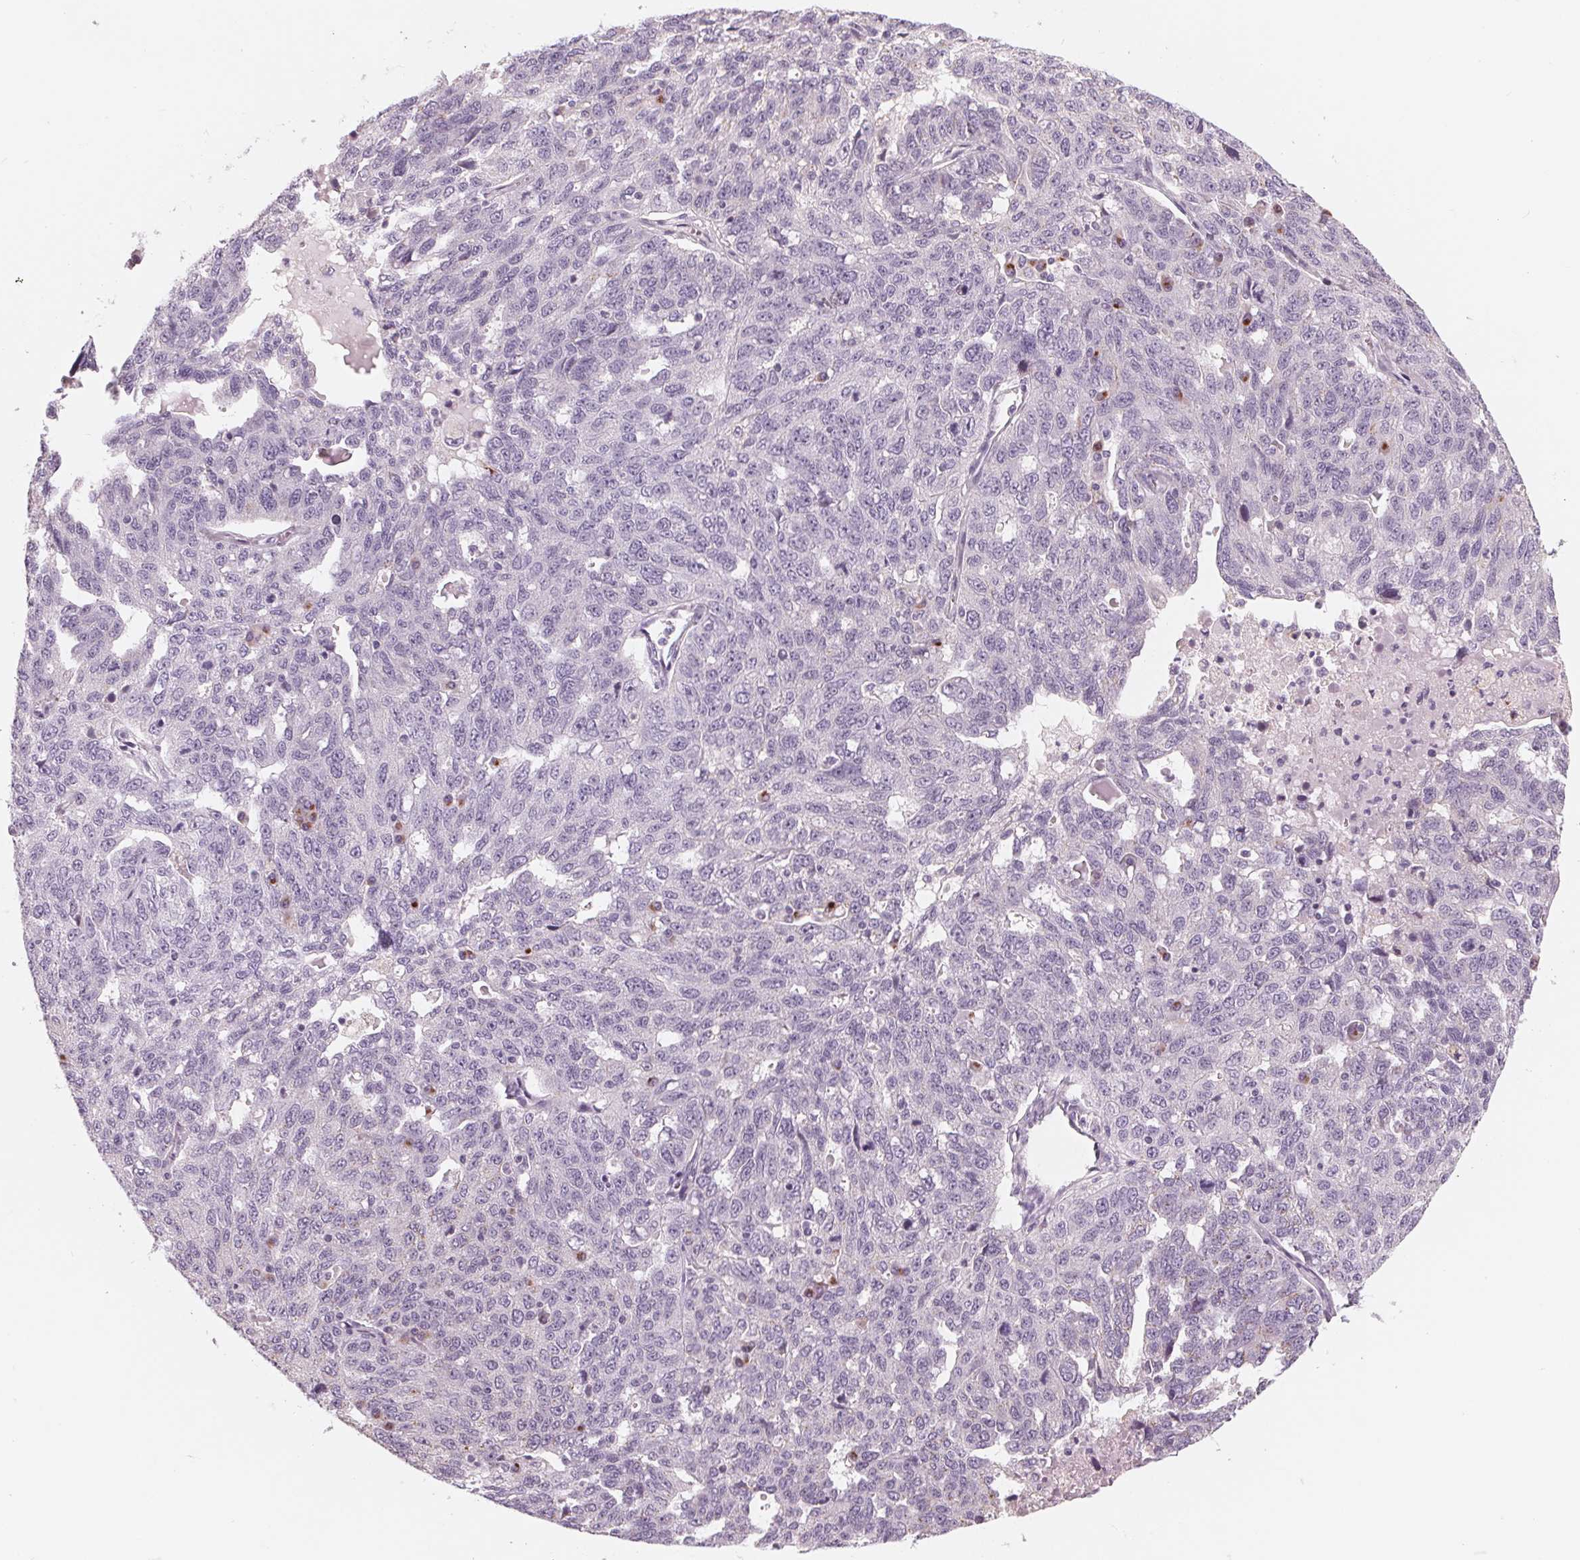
{"staining": {"intensity": "negative", "quantity": "none", "location": "none"}, "tissue": "ovarian cancer", "cell_type": "Tumor cells", "image_type": "cancer", "snomed": [{"axis": "morphology", "description": "Cystadenocarcinoma, serous, NOS"}, {"axis": "topography", "description": "Ovary"}], "caption": "Tumor cells are negative for protein expression in human ovarian cancer.", "gene": "IL9R", "patient": {"sex": "female", "age": 71}}